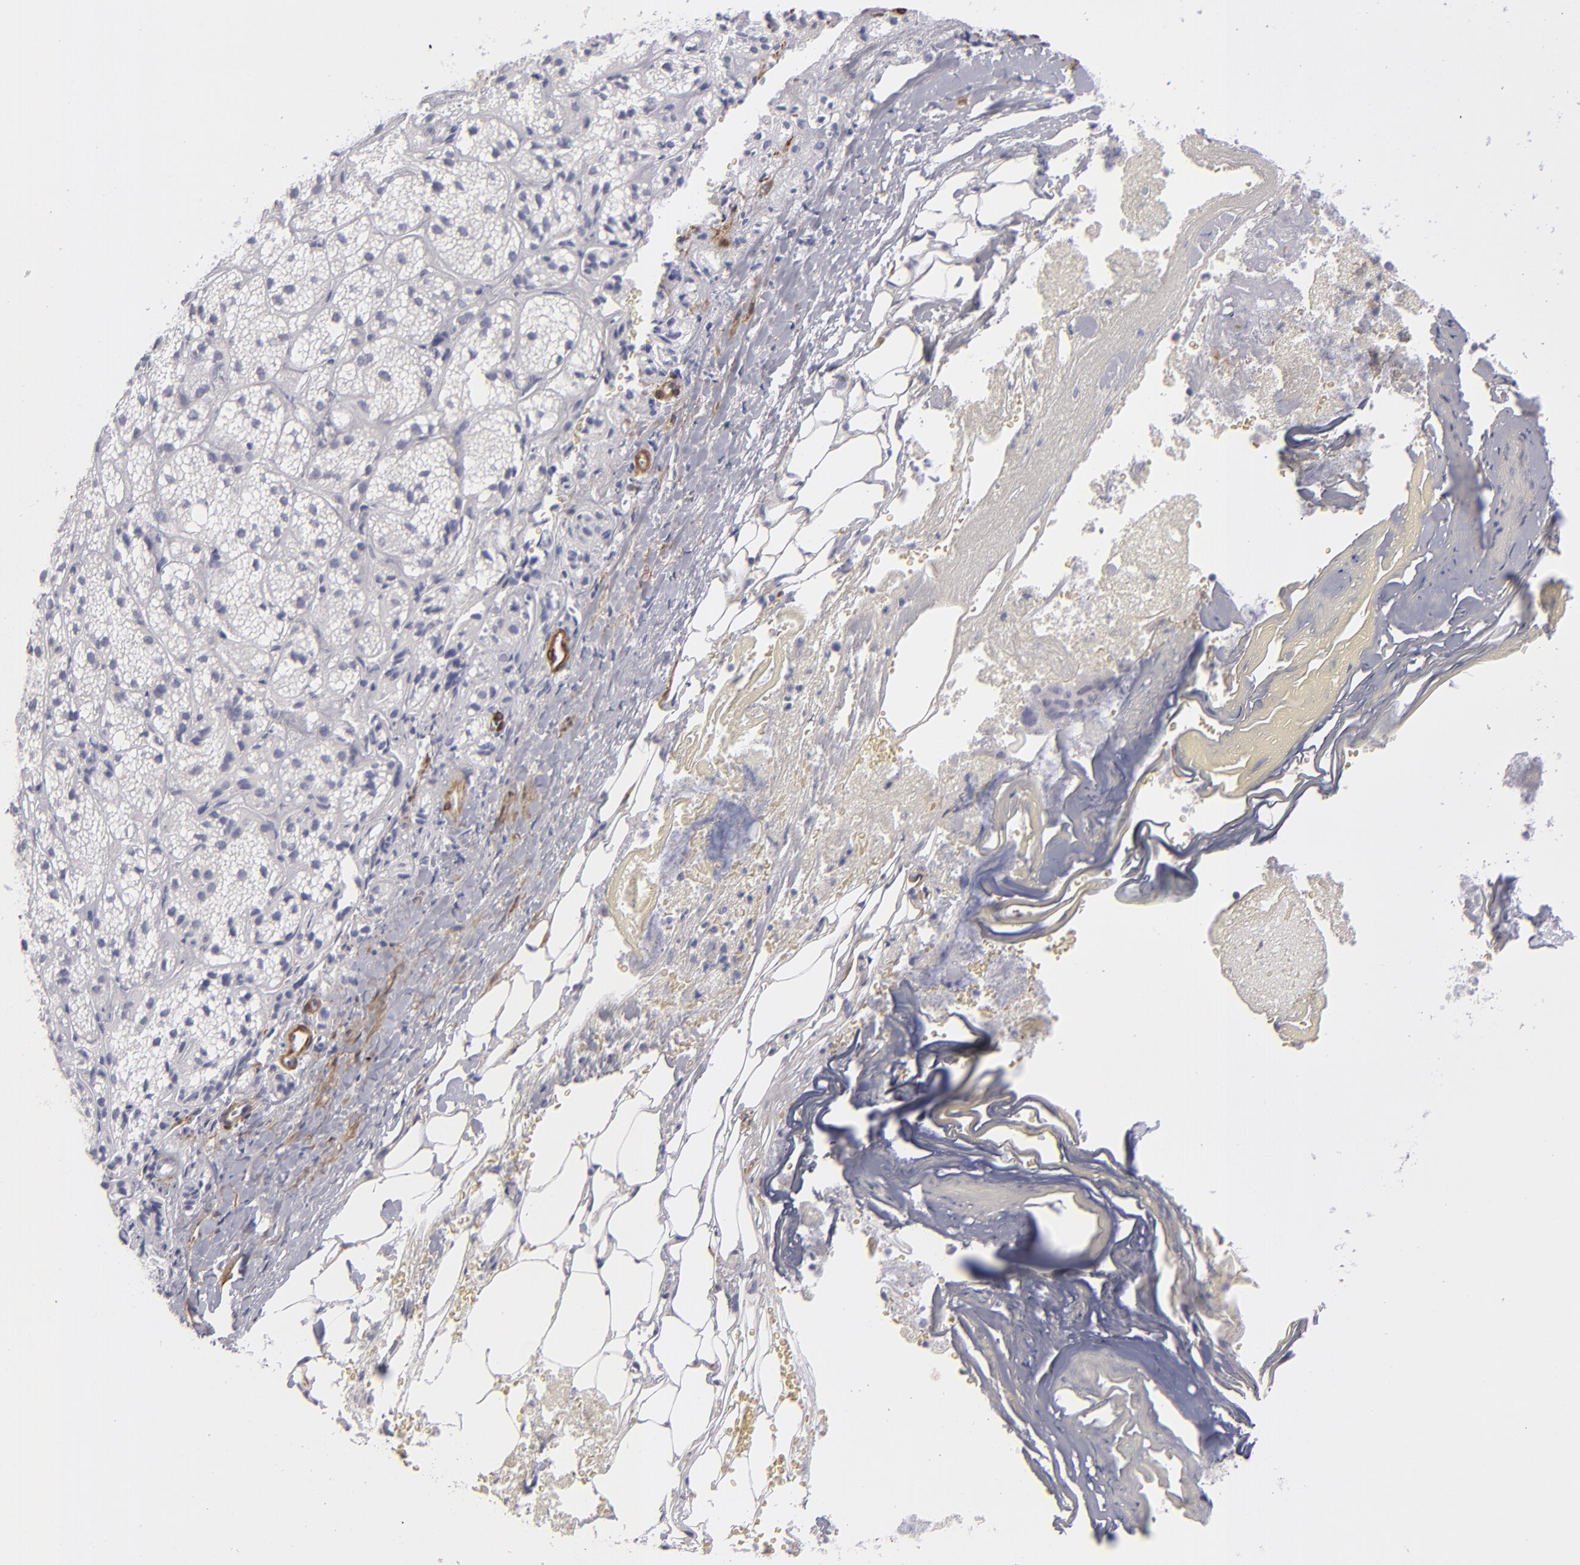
{"staining": {"intensity": "negative", "quantity": "none", "location": "none"}, "tissue": "adrenal gland", "cell_type": "Glandular cells", "image_type": "normal", "snomed": [{"axis": "morphology", "description": "Normal tissue, NOS"}, {"axis": "topography", "description": "Adrenal gland"}], "caption": "High power microscopy micrograph of an immunohistochemistry (IHC) image of normal adrenal gland, revealing no significant expression in glandular cells.", "gene": "MYH11", "patient": {"sex": "female", "age": 71}}